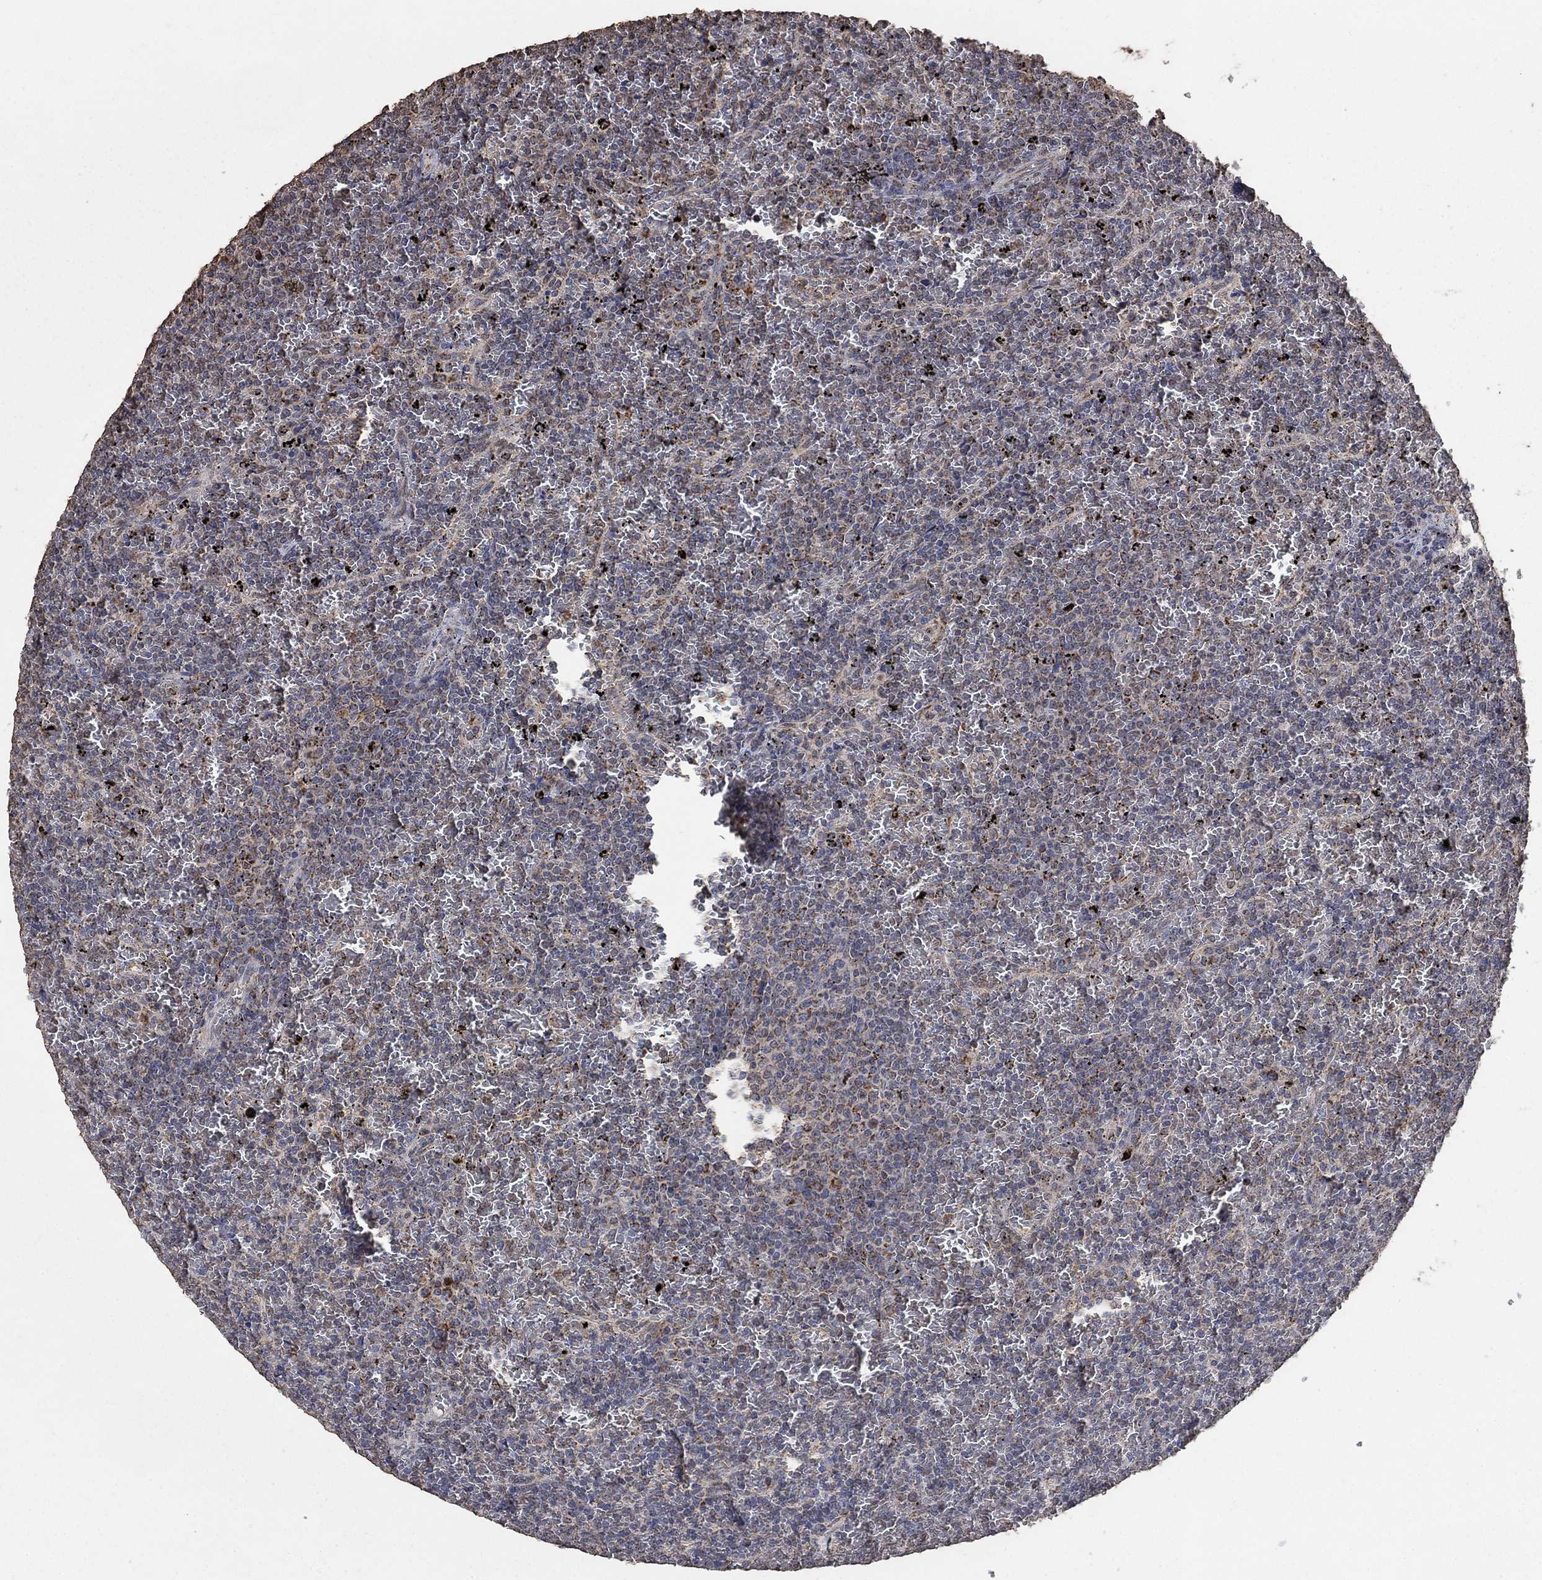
{"staining": {"intensity": "weak", "quantity": ">75%", "location": "cytoplasmic/membranous"}, "tissue": "lymphoma", "cell_type": "Tumor cells", "image_type": "cancer", "snomed": [{"axis": "morphology", "description": "Malignant lymphoma, non-Hodgkin's type, Low grade"}, {"axis": "topography", "description": "Spleen"}], "caption": "Protein staining of lymphoma tissue demonstrates weak cytoplasmic/membranous expression in about >75% of tumor cells.", "gene": "MRPS24", "patient": {"sex": "female", "age": 77}}